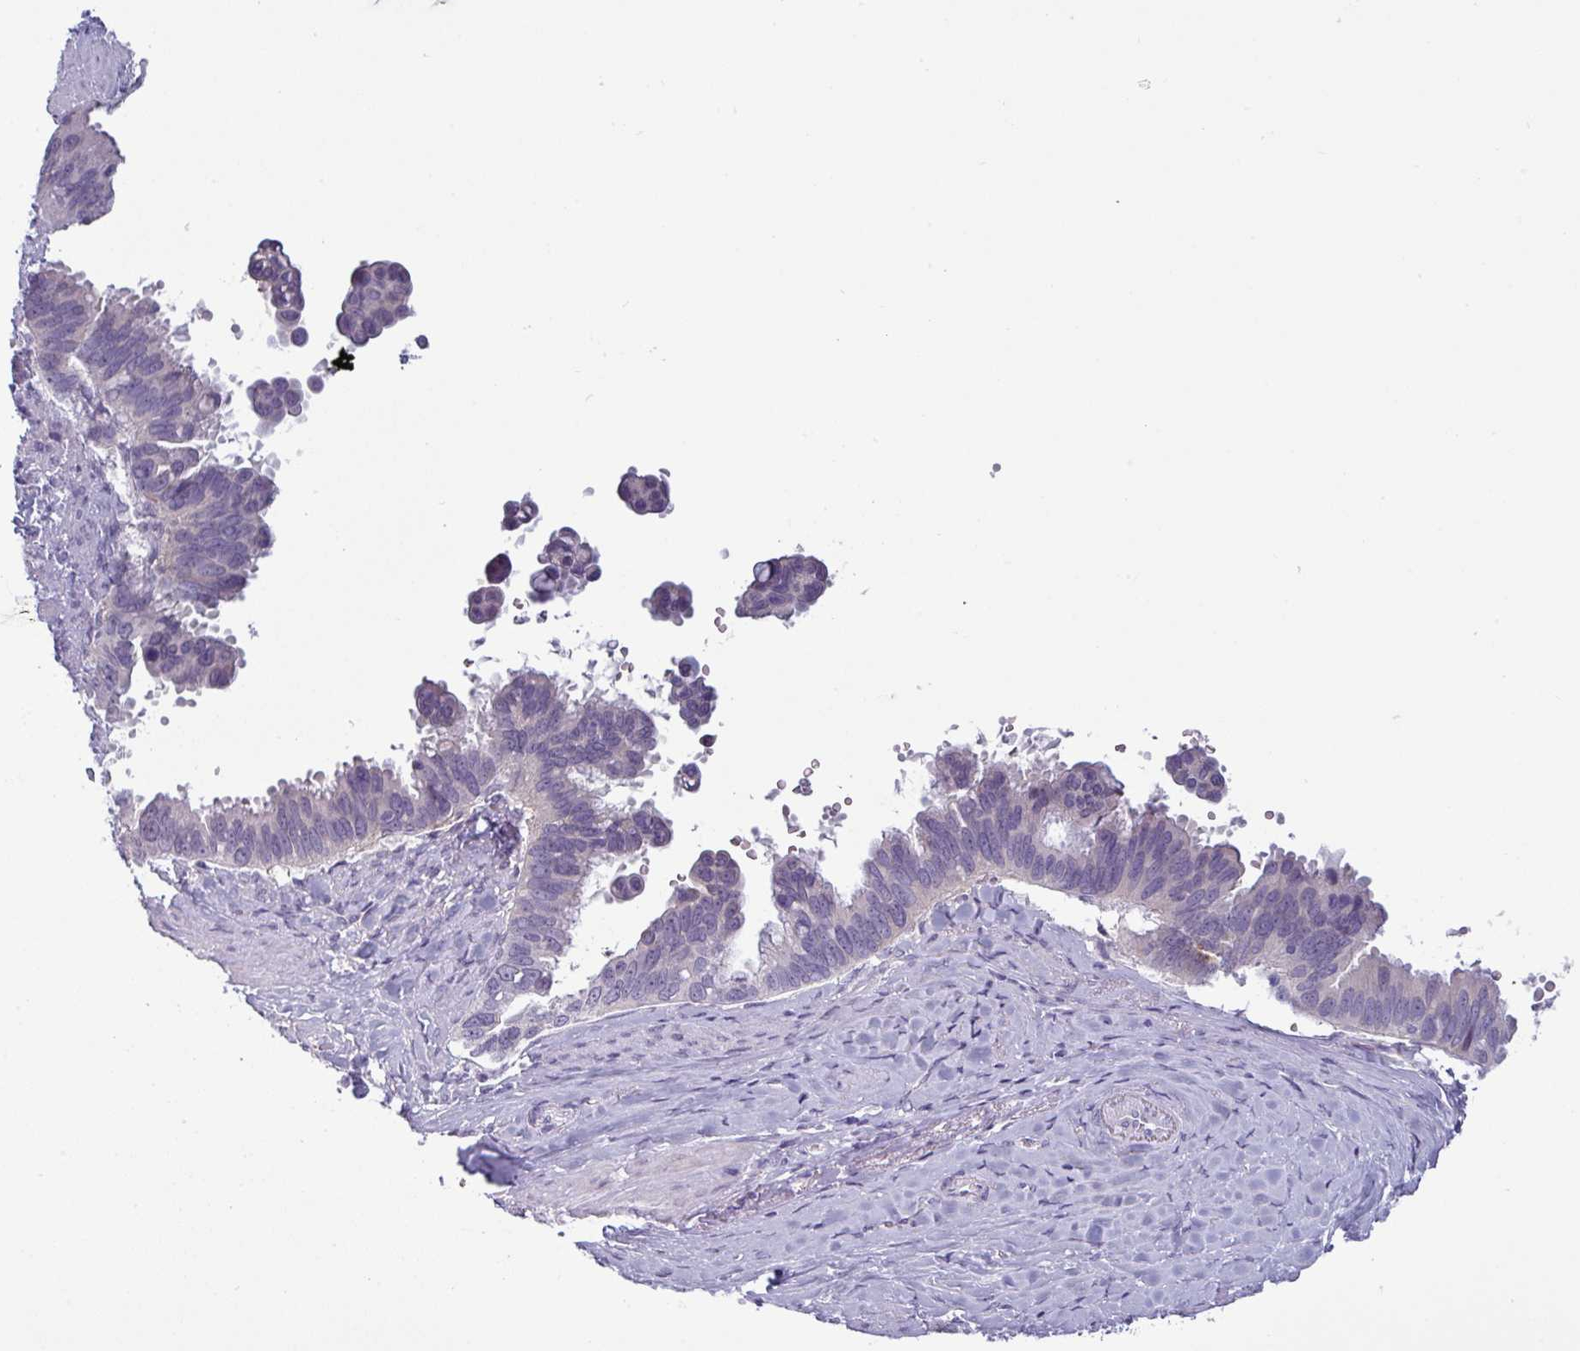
{"staining": {"intensity": "negative", "quantity": "none", "location": "none"}, "tissue": "pancreatic cancer", "cell_type": "Tumor cells", "image_type": "cancer", "snomed": [{"axis": "morphology", "description": "Inflammation, NOS"}, {"axis": "morphology", "description": "Adenocarcinoma, NOS"}, {"axis": "topography", "description": "Pancreas"}], "caption": "The immunohistochemistry image has no significant positivity in tumor cells of pancreatic cancer tissue.", "gene": "SLC26A9", "patient": {"sex": "female", "age": 56}}